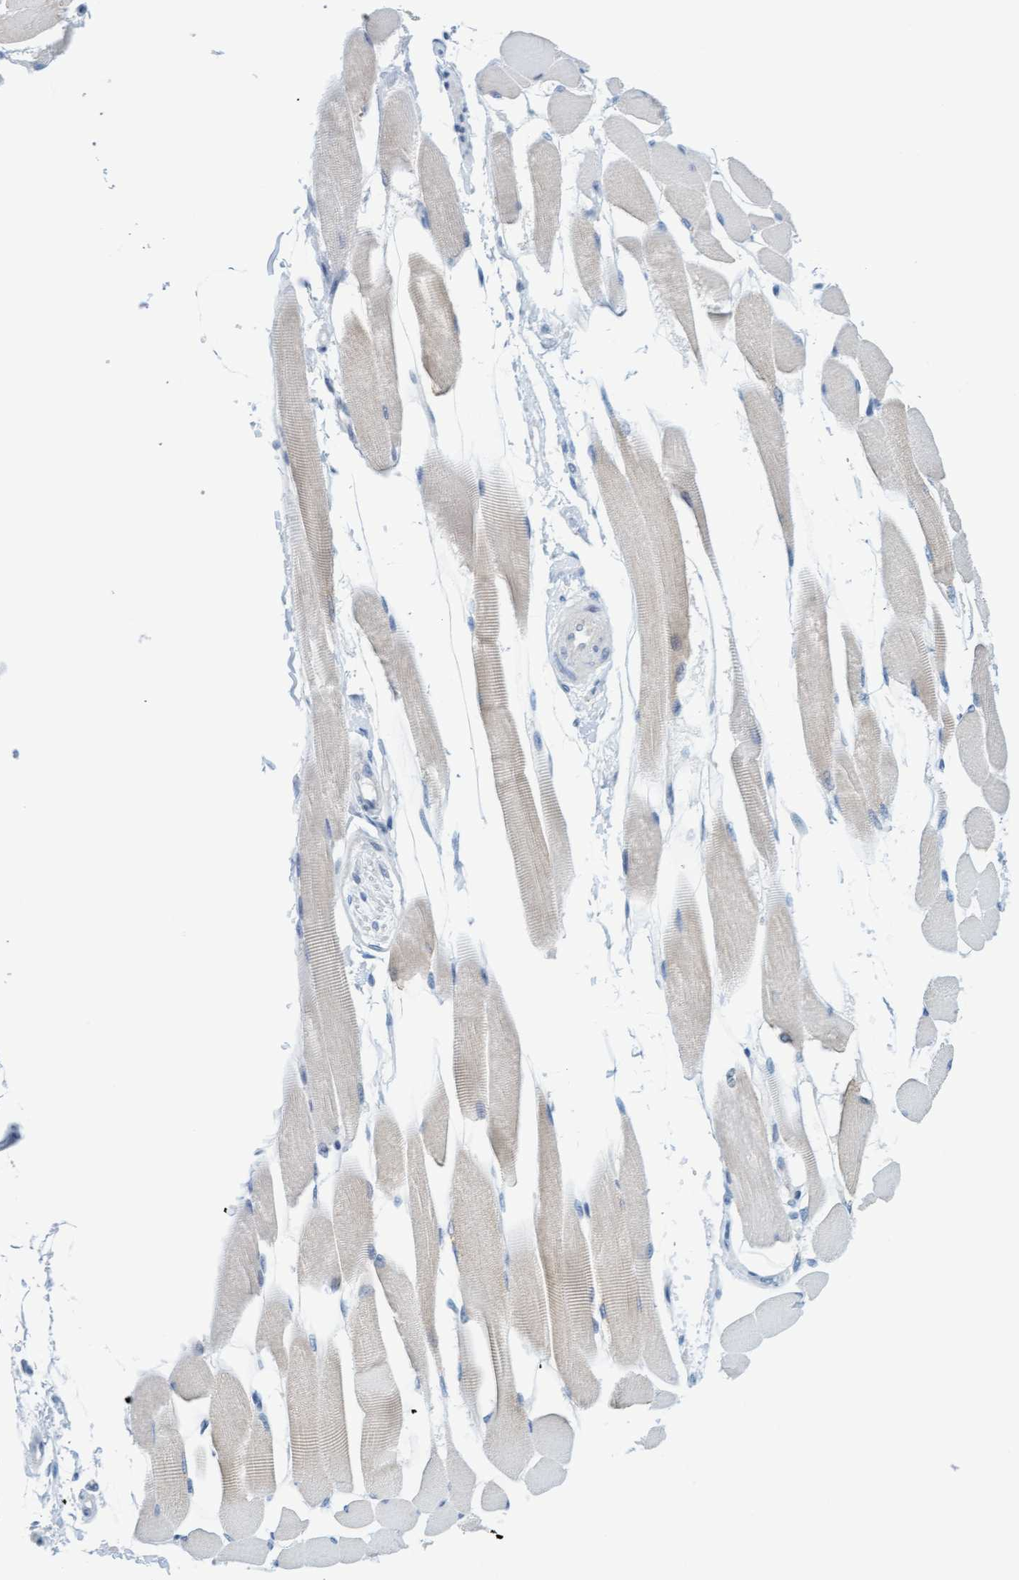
{"staining": {"intensity": "negative", "quantity": "none", "location": "none"}, "tissue": "skeletal muscle", "cell_type": "Myocytes", "image_type": "normal", "snomed": [{"axis": "morphology", "description": "Normal tissue, NOS"}, {"axis": "topography", "description": "Skeletal muscle"}, {"axis": "topography", "description": "Peripheral nerve tissue"}], "caption": "The photomicrograph displays no staining of myocytes in benign skeletal muscle.", "gene": "CPA3", "patient": {"sex": "female", "age": 84}}